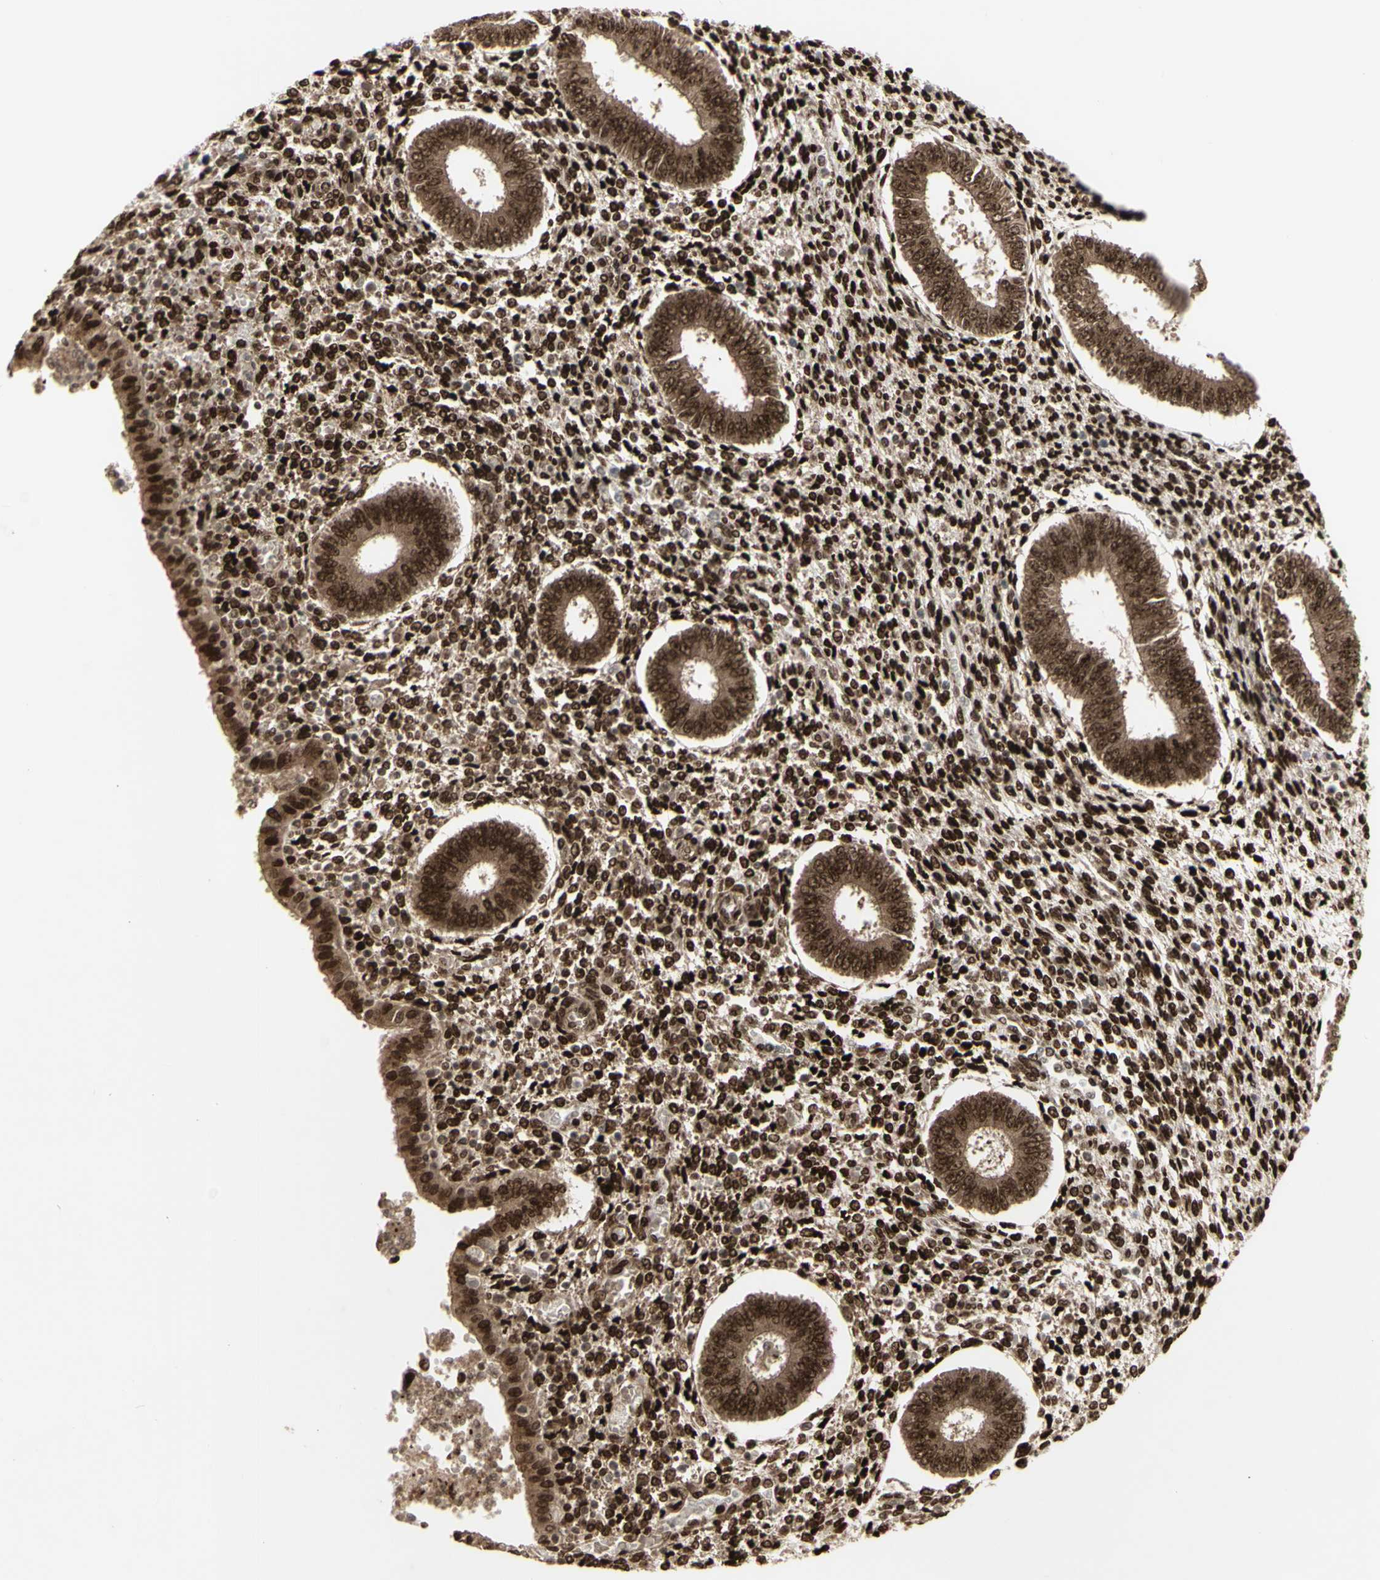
{"staining": {"intensity": "moderate", "quantity": ">75%", "location": "cytoplasmic/membranous,nuclear"}, "tissue": "endometrium", "cell_type": "Cells in endometrial stroma", "image_type": "normal", "snomed": [{"axis": "morphology", "description": "Normal tissue, NOS"}, {"axis": "topography", "description": "Endometrium"}], "caption": "Immunohistochemistry image of unremarkable endometrium: endometrium stained using immunohistochemistry shows medium levels of moderate protein expression localized specifically in the cytoplasmic/membranous,nuclear of cells in endometrial stroma, appearing as a cytoplasmic/membranous,nuclear brown color.", "gene": "CBX1", "patient": {"sex": "female", "age": 35}}